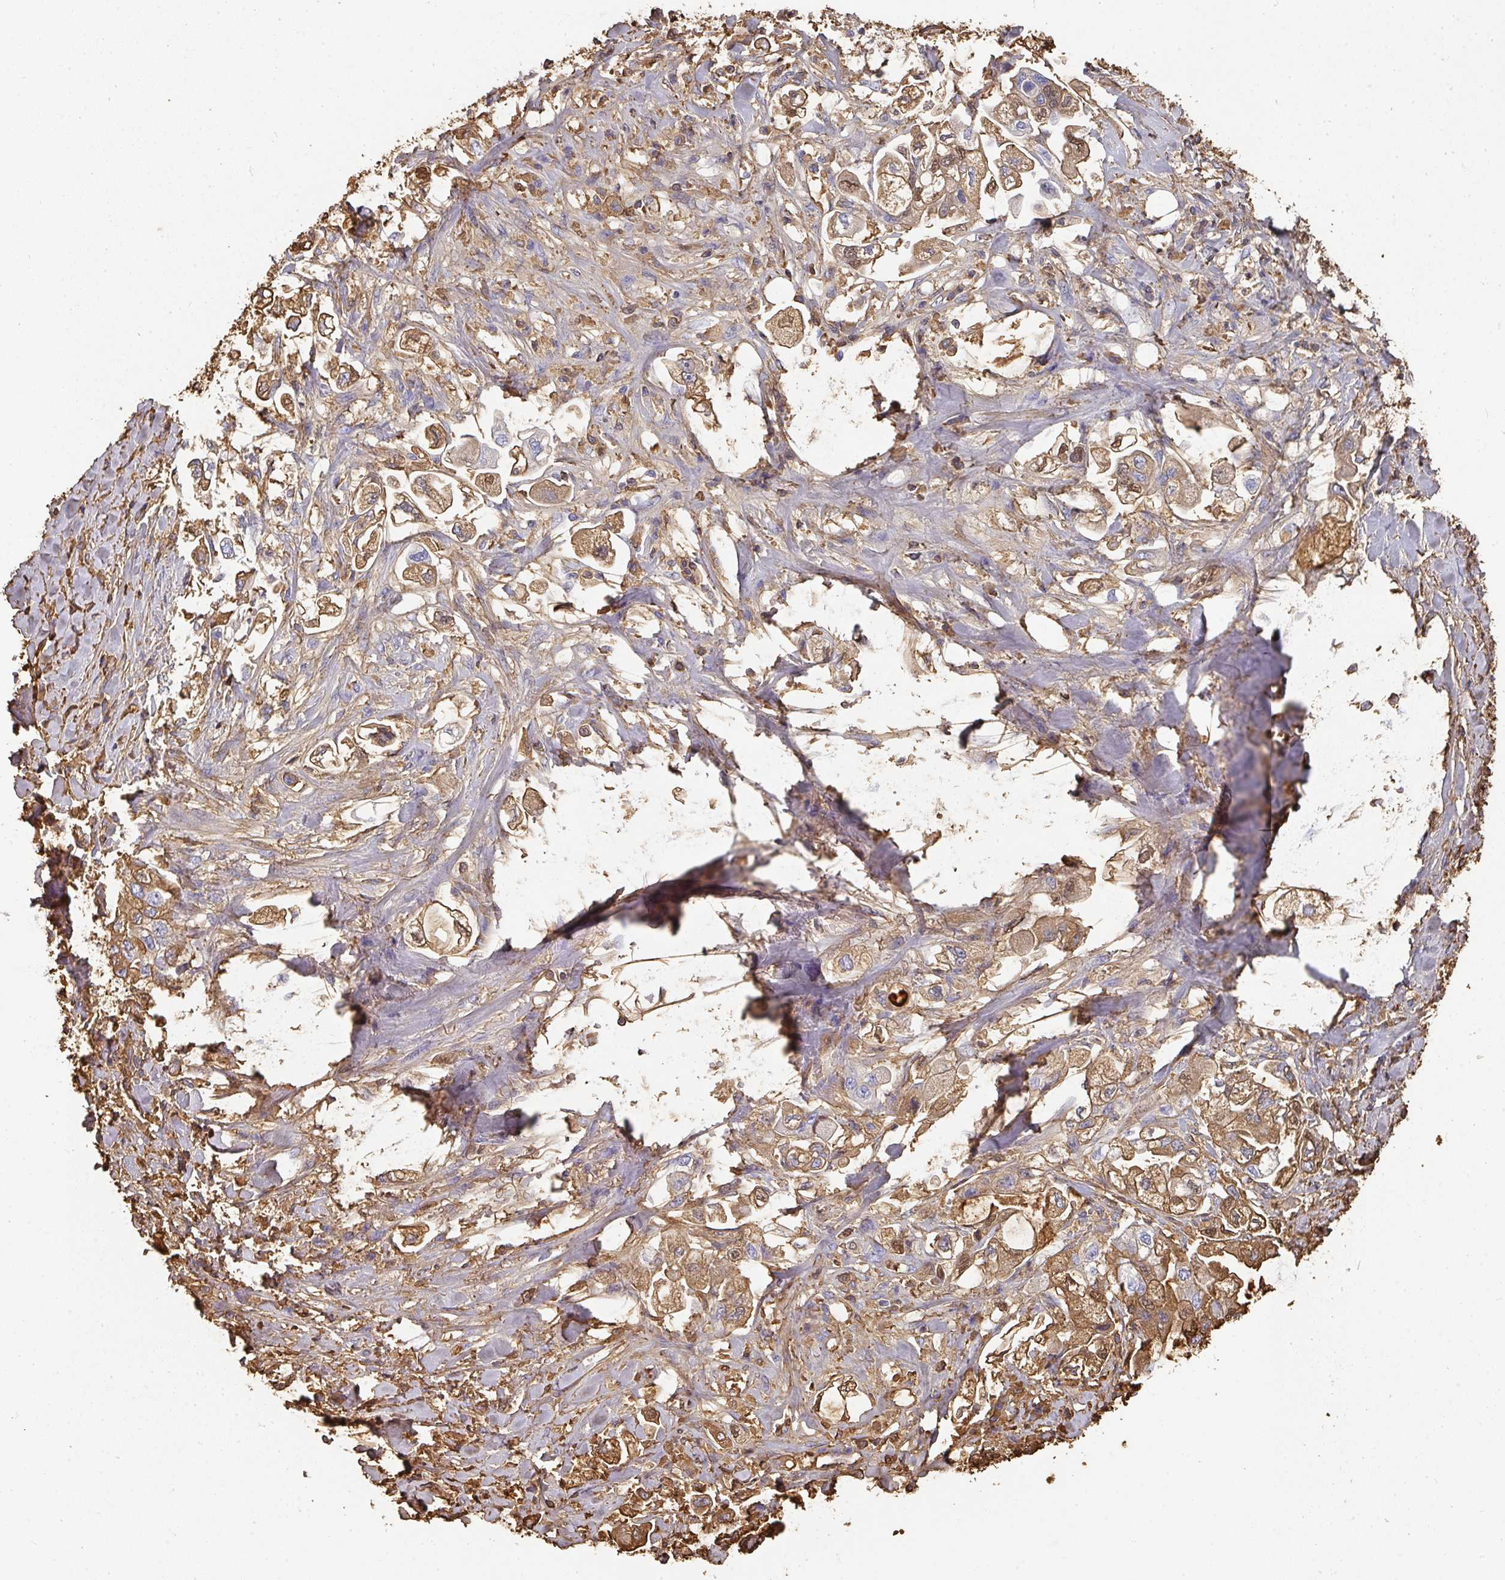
{"staining": {"intensity": "moderate", "quantity": "25%-75%", "location": "cytoplasmic/membranous,nuclear"}, "tissue": "stomach cancer", "cell_type": "Tumor cells", "image_type": "cancer", "snomed": [{"axis": "morphology", "description": "Adenocarcinoma, NOS"}, {"axis": "topography", "description": "Stomach"}], "caption": "Brown immunohistochemical staining in human stomach cancer (adenocarcinoma) exhibits moderate cytoplasmic/membranous and nuclear expression in about 25%-75% of tumor cells. The staining was performed using DAB (3,3'-diaminobenzidine), with brown indicating positive protein expression. Nuclei are stained blue with hematoxylin.", "gene": "ALB", "patient": {"sex": "male", "age": 62}}